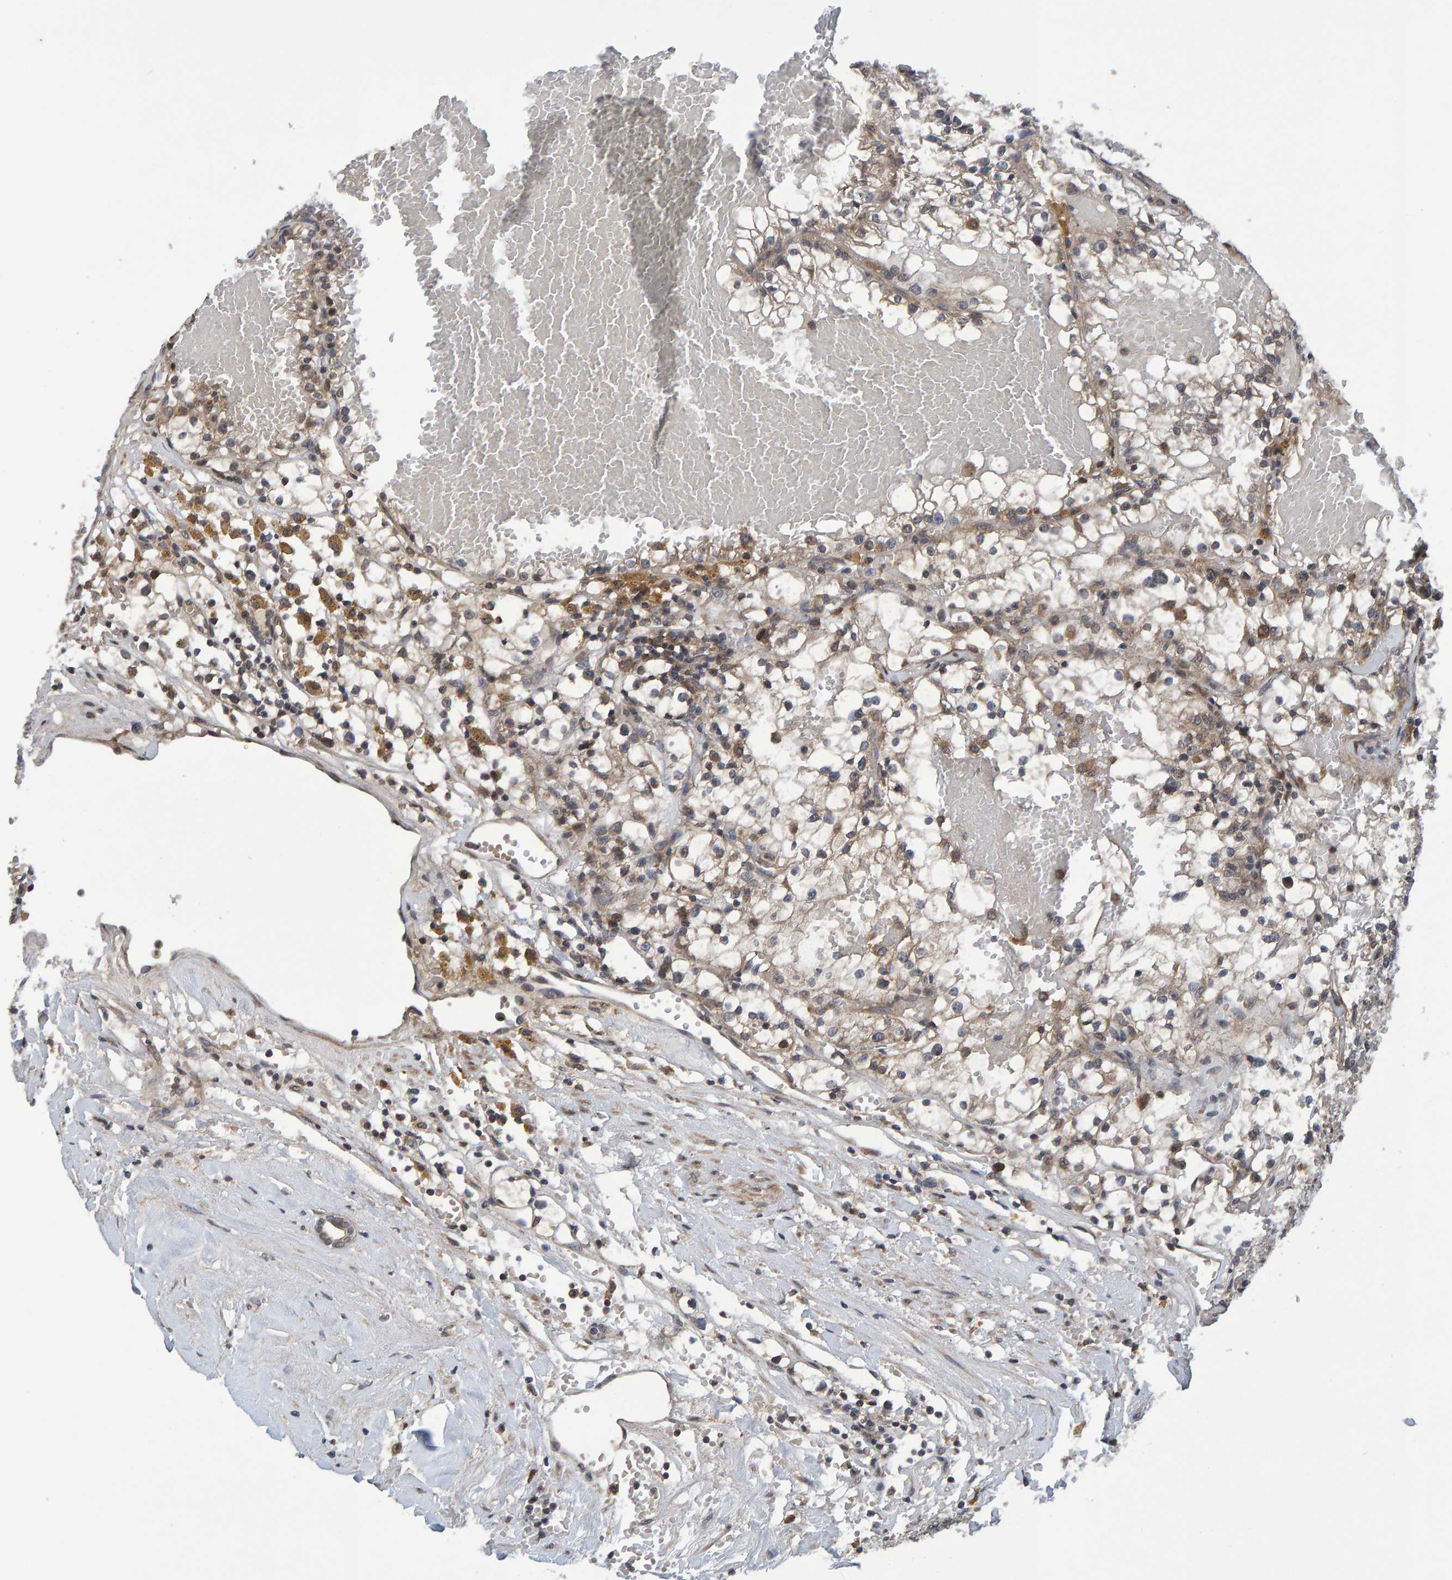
{"staining": {"intensity": "weak", "quantity": "25%-75%", "location": "cytoplasmic/membranous"}, "tissue": "renal cancer", "cell_type": "Tumor cells", "image_type": "cancer", "snomed": [{"axis": "morphology", "description": "Adenocarcinoma, NOS"}, {"axis": "topography", "description": "Kidney"}], "caption": "Weak cytoplasmic/membranous protein positivity is seen in about 25%-75% of tumor cells in renal cancer.", "gene": "GAB2", "patient": {"sex": "male", "age": 56}}